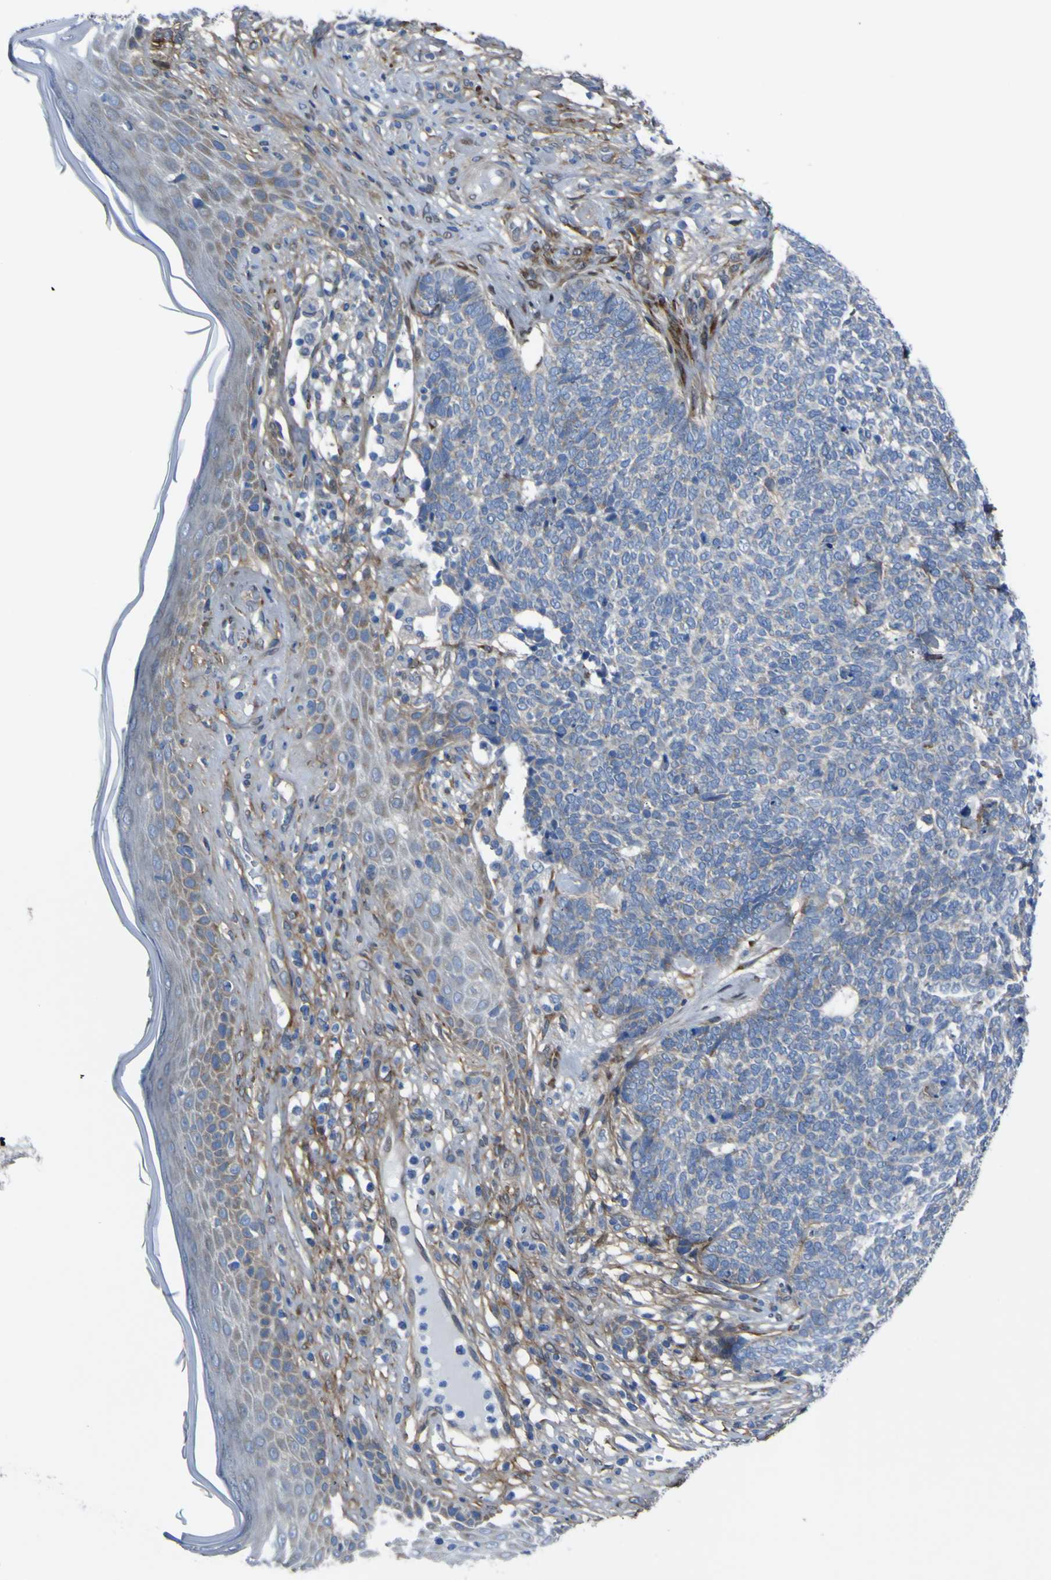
{"staining": {"intensity": "moderate", "quantity": "25%-75%", "location": "cytoplasmic/membranous"}, "tissue": "skin cancer", "cell_type": "Tumor cells", "image_type": "cancer", "snomed": [{"axis": "morphology", "description": "Basal cell carcinoma"}, {"axis": "topography", "description": "Skin"}], "caption": "This micrograph shows skin cancer (basal cell carcinoma) stained with immunohistochemistry (IHC) to label a protein in brown. The cytoplasmic/membranous of tumor cells show moderate positivity for the protein. Nuclei are counter-stained blue.", "gene": "LRRN1", "patient": {"sex": "female", "age": 84}}